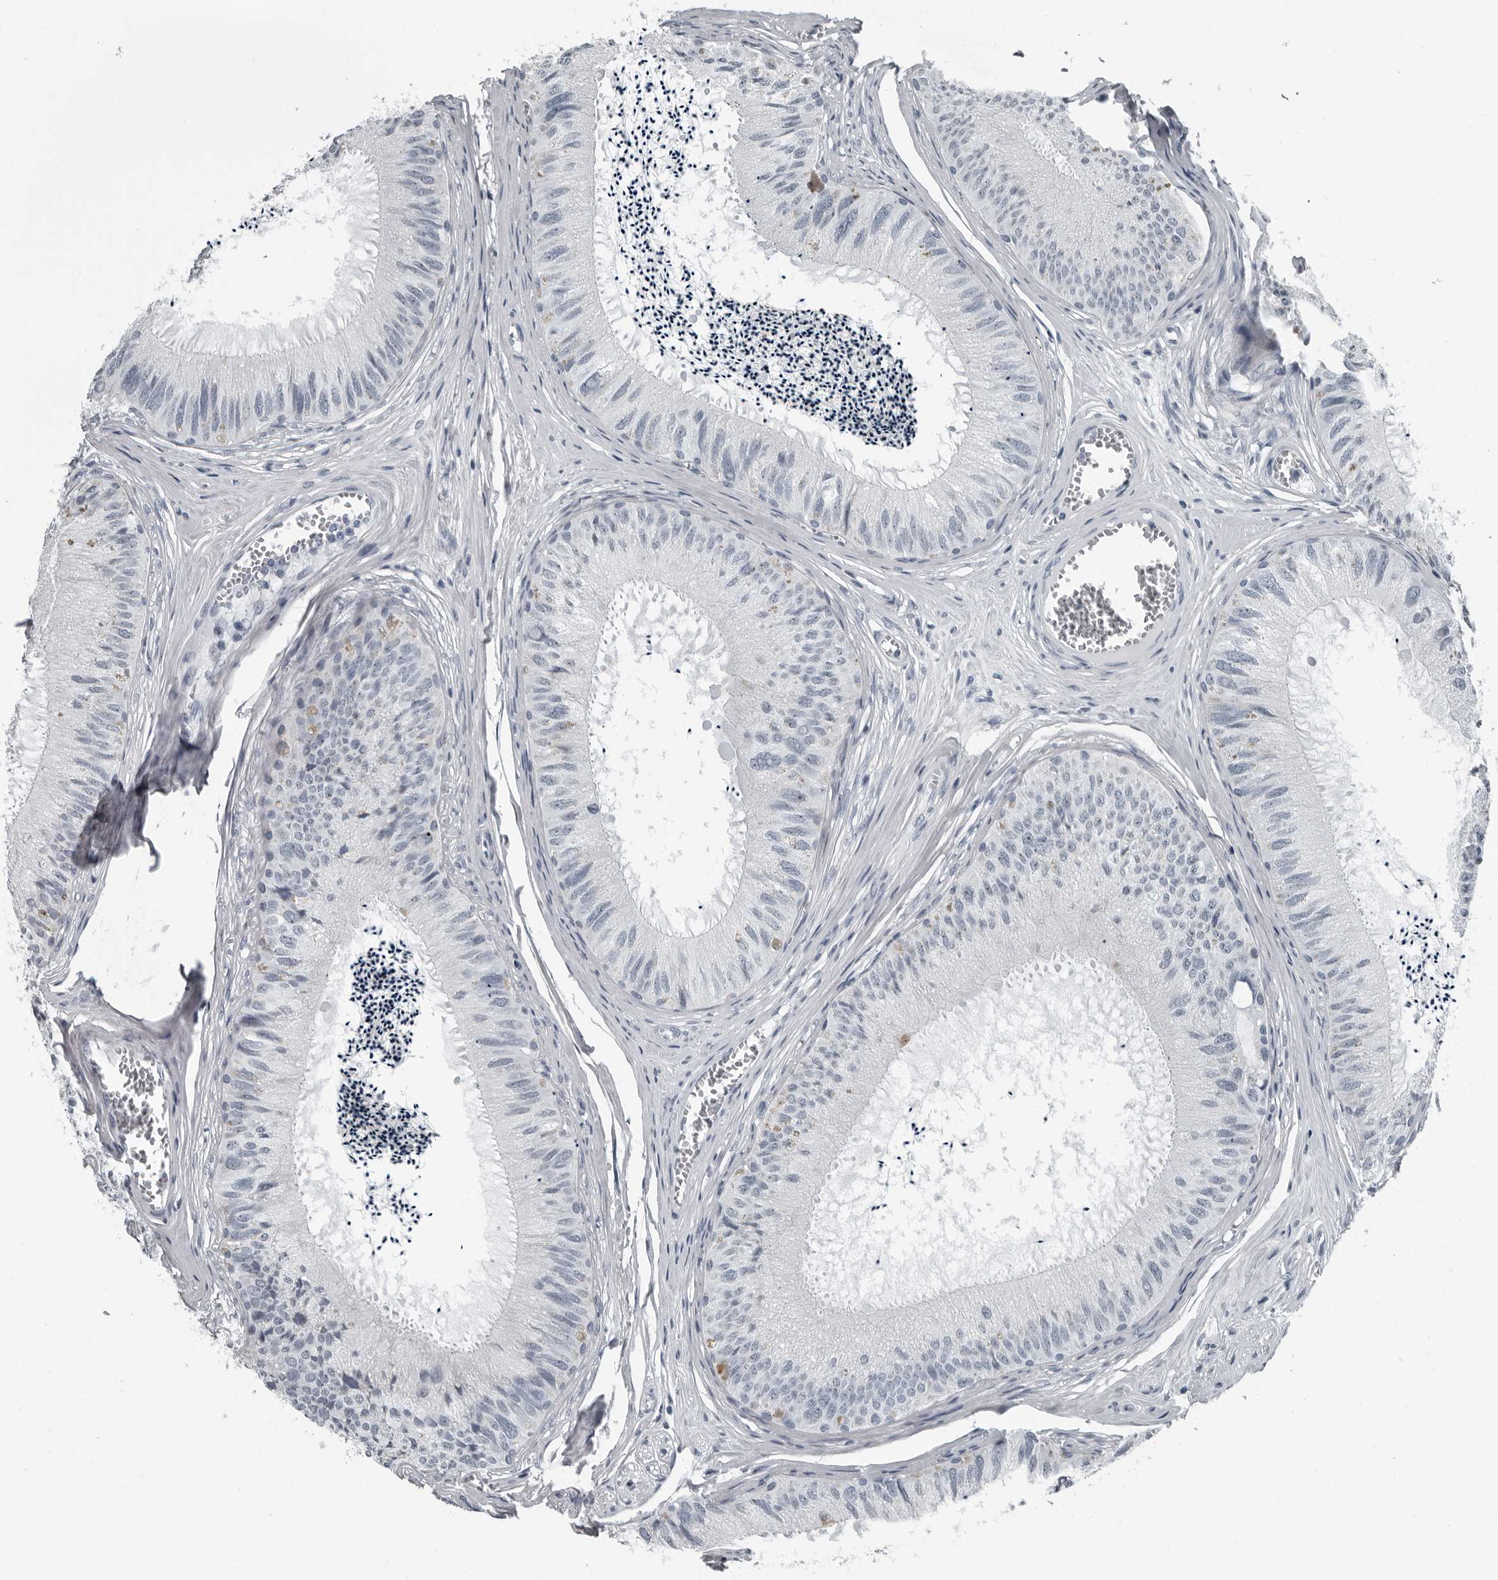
{"staining": {"intensity": "strong", "quantity": "<25%", "location": "cytoplasmic/membranous"}, "tissue": "epididymis", "cell_type": "Glandular cells", "image_type": "normal", "snomed": [{"axis": "morphology", "description": "Normal tissue, NOS"}, {"axis": "topography", "description": "Epididymis"}], "caption": "Immunohistochemical staining of unremarkable epididymis displays <25% levels of strong cytoplasmic/membranous protein expression in approximately <25% of glandular cells.", "gene": "PDCD11", "patient": {"sex": "male", "age": 79}}